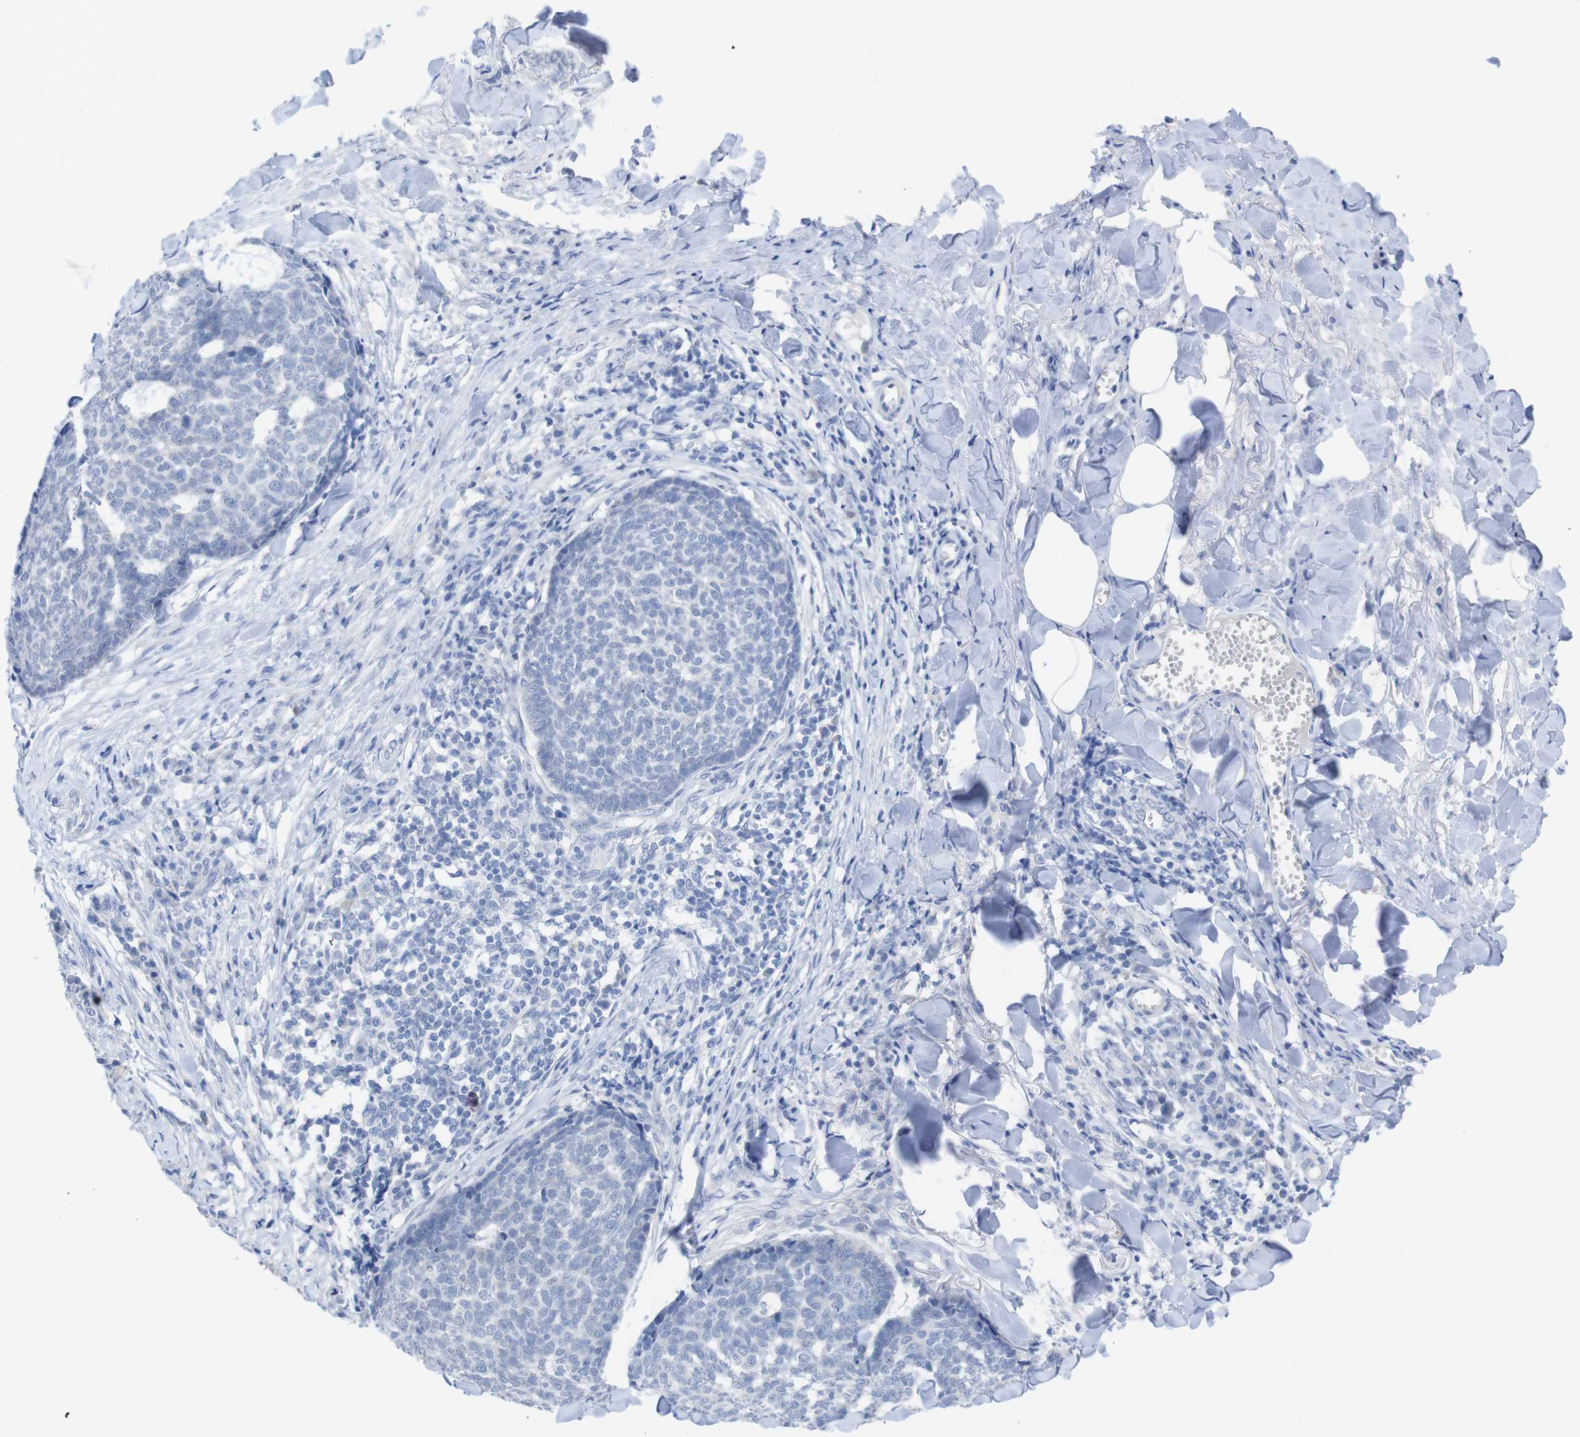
{"staining": {"intensity": "negative", "quantity": "none", "location": "none"}, "tissue": "skin cancer", "cell_type": "Tumor cells", "image_type": "cancer", "snomed": [{"axis": "morphology", "description": "Basal cell carcinoma"}, {"axis": "topography", "description": "Skin"}], "caption": "A micrograph of basal cell carcinoma (skin) stained for a protein displays no brown staining in tumor cells.", "gene": "PNMA1", "patient": {"sex": "male", "age": 84}}